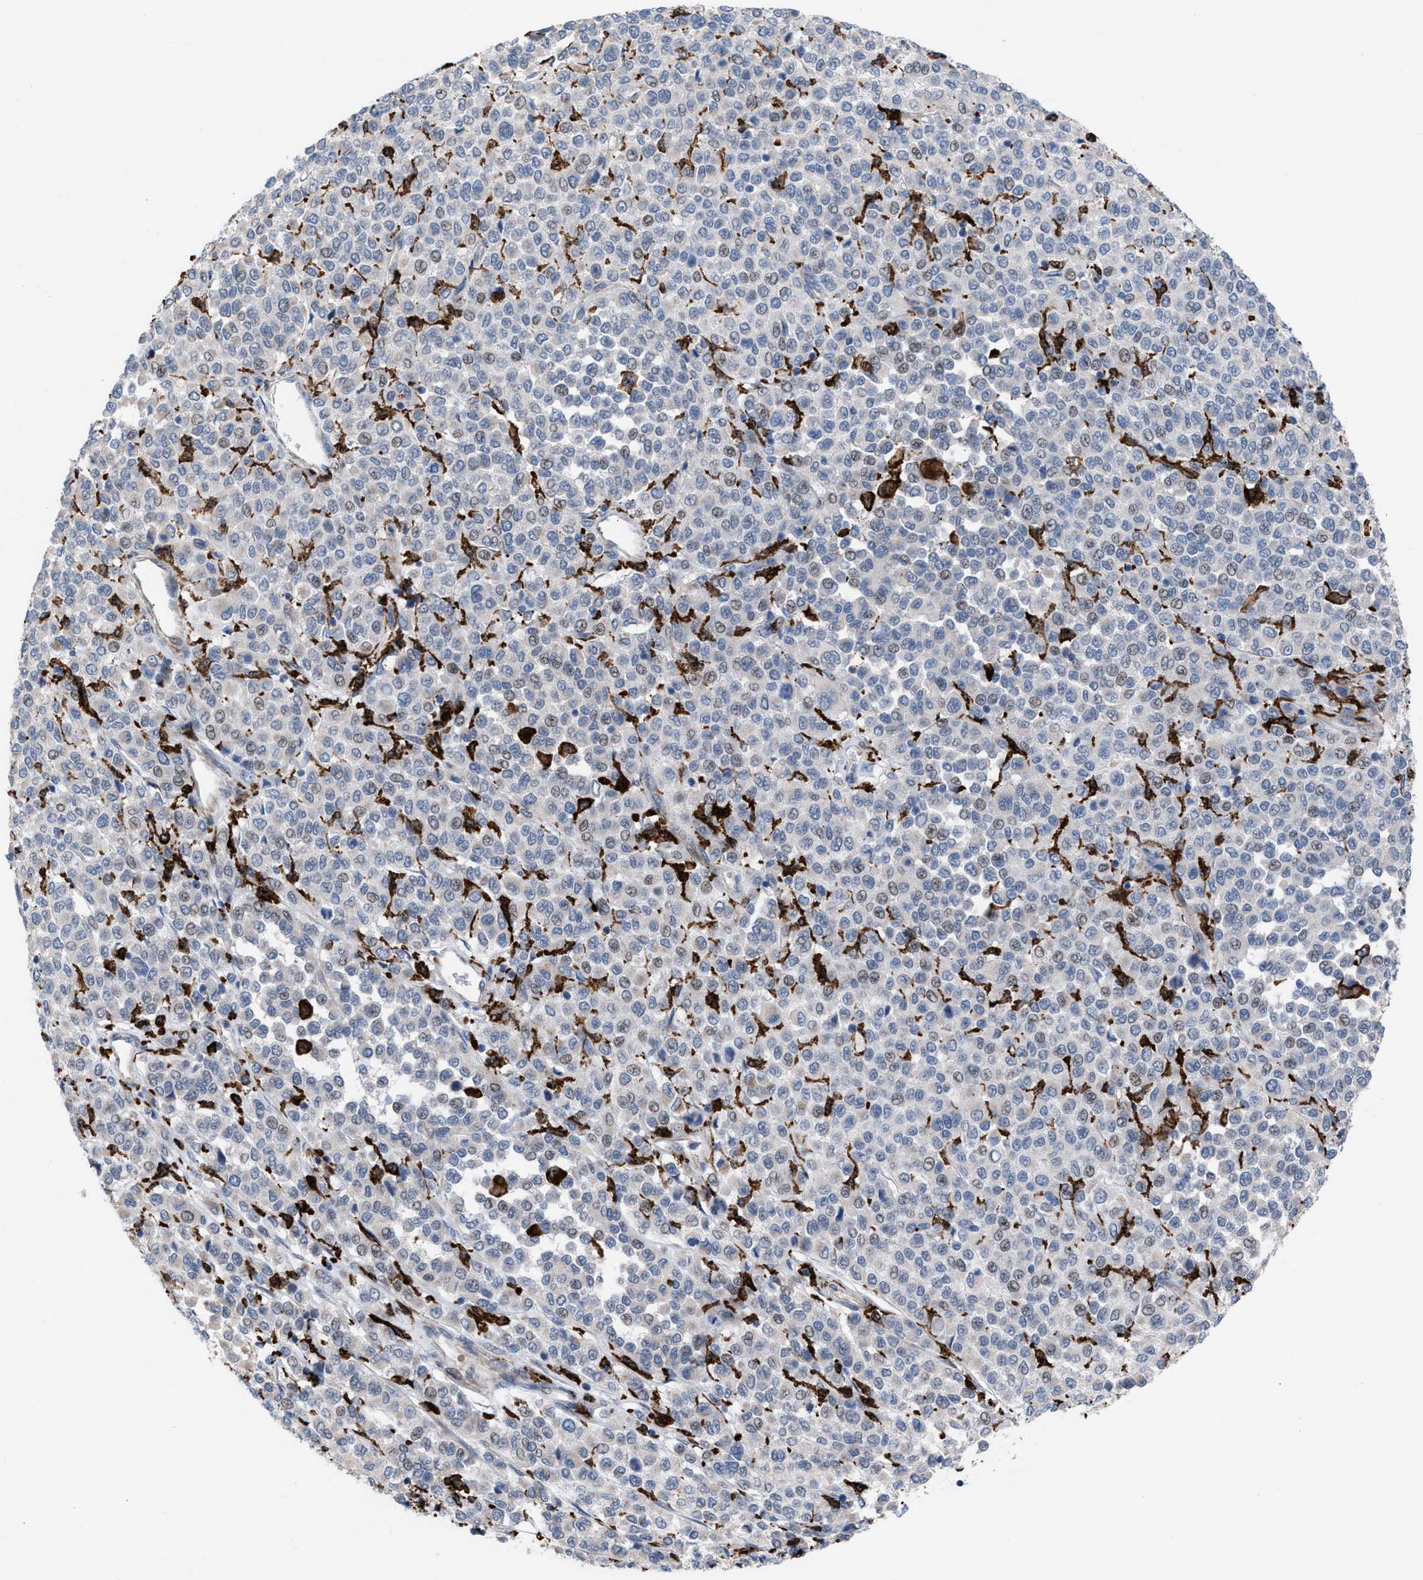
{"staining": {"intensity": "weak", "quantity": "<25%", "location": "cytoplasmic/membranous"}, "tissue": "melanoma", "cell_type": "Tumor cells", "image_type": "cancer", "snomed": [{"axis": "morphology", "description": "Malignant melanoma, Metastatic site"}, {"axis": "topography", "description": "Pancreas"}], "caption": "An immunohistochemistry image of malignant melanoma (metastatic site) is shown. There is no staining in tumor cells of malignant melanoma (metastatic site).", "gene": "SLC47A1", "patient": {"sex": "female", "age": 30}}